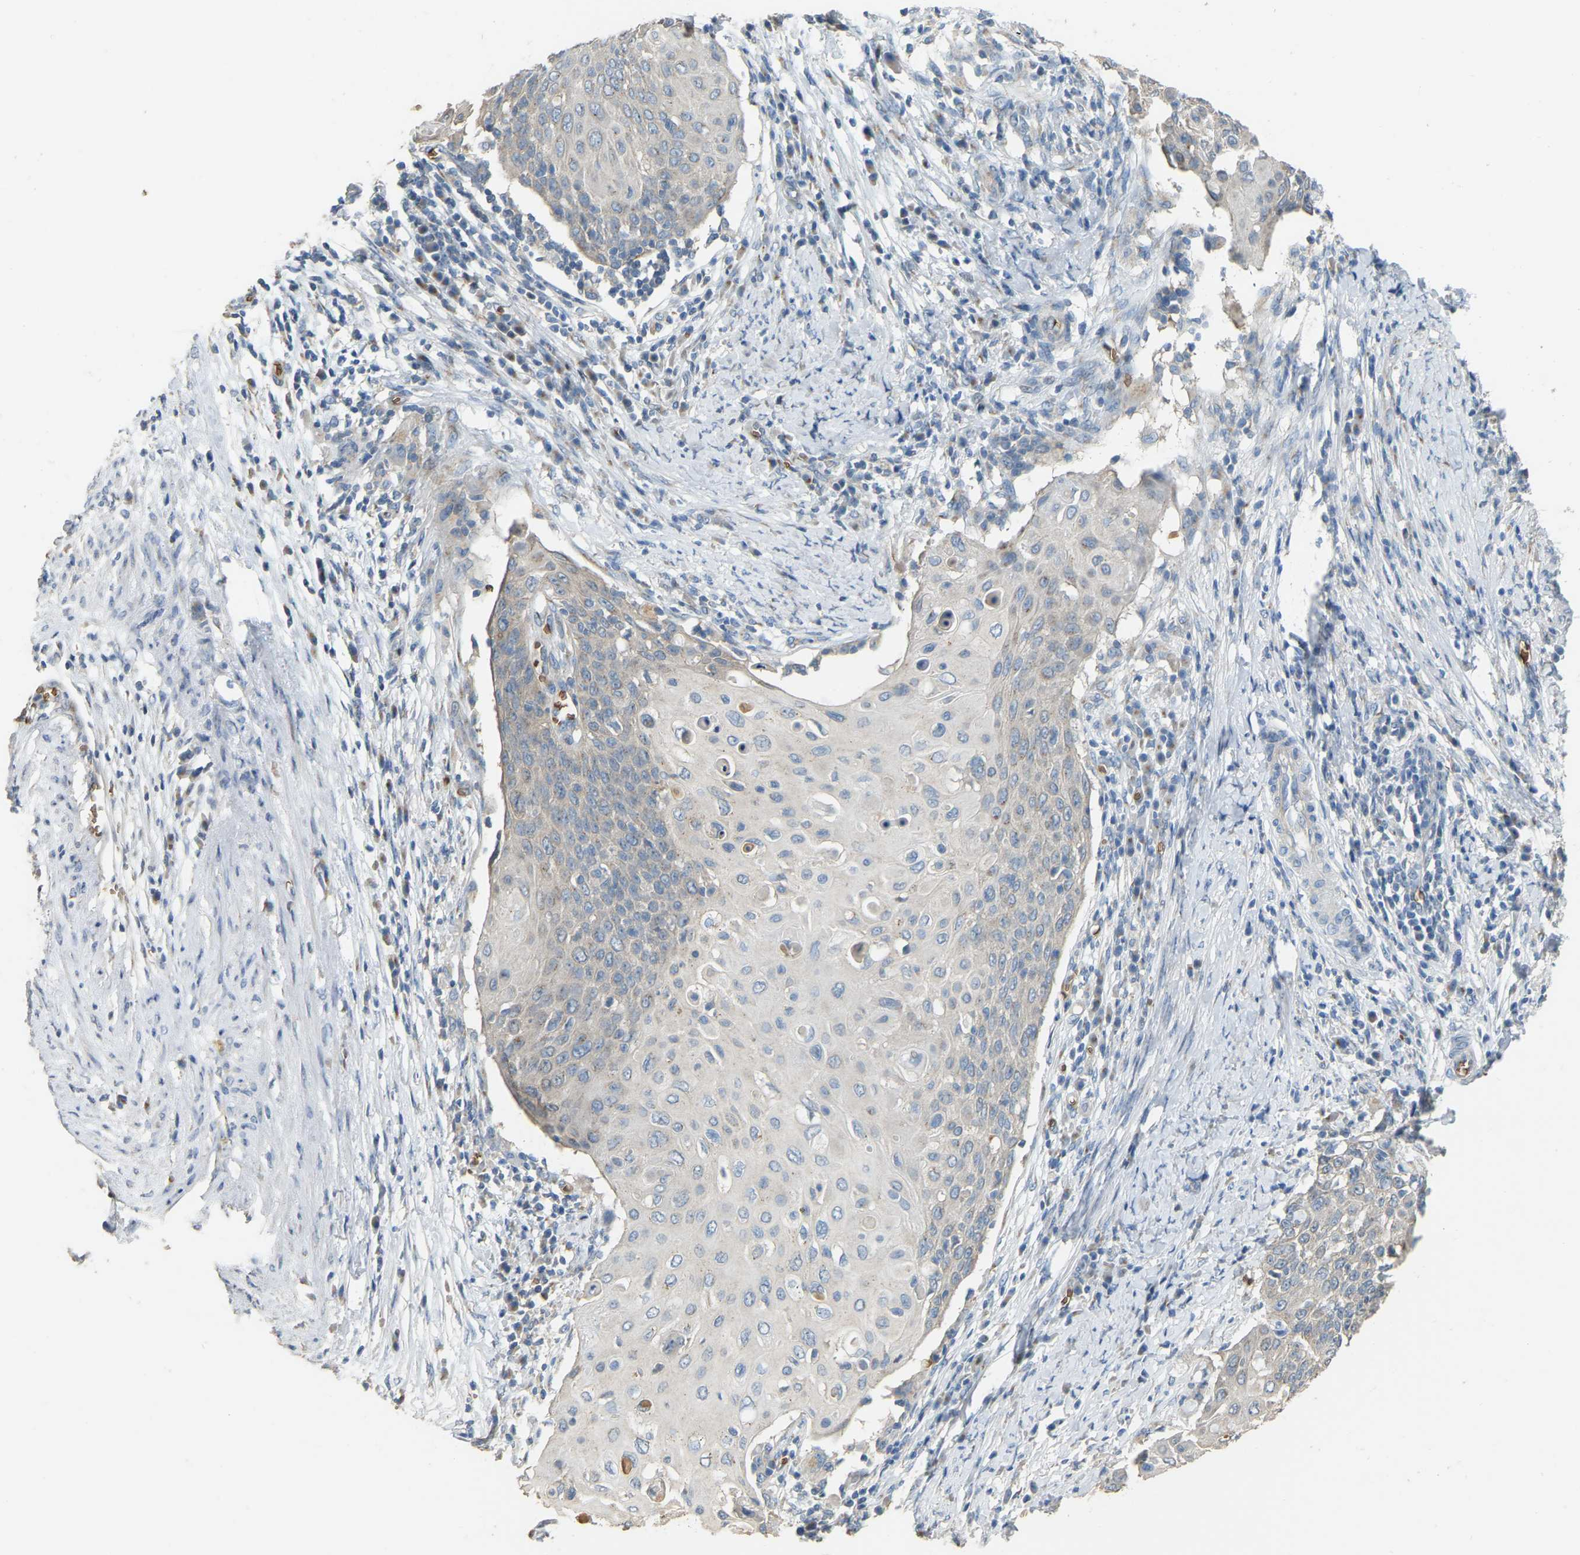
{"staining": {"intensity": "negative", "quantity": "none", "location": "none"}, "tissue": "cervical cancer", "cell_type": "Tumor cells", "image_type": "cancer", "snomed": [{"axis": "morphology", "description": "Squamous cell carcinoma, NOS"}, {"axis": "topography", "description": "Cervix"}], "caption": "The histopathology image exhibits no significant positivity in tumor cells of cervical squamous cell carcinoma.", "gene": "CFAP298", "patient": {"sex": "female", "age": 39}}